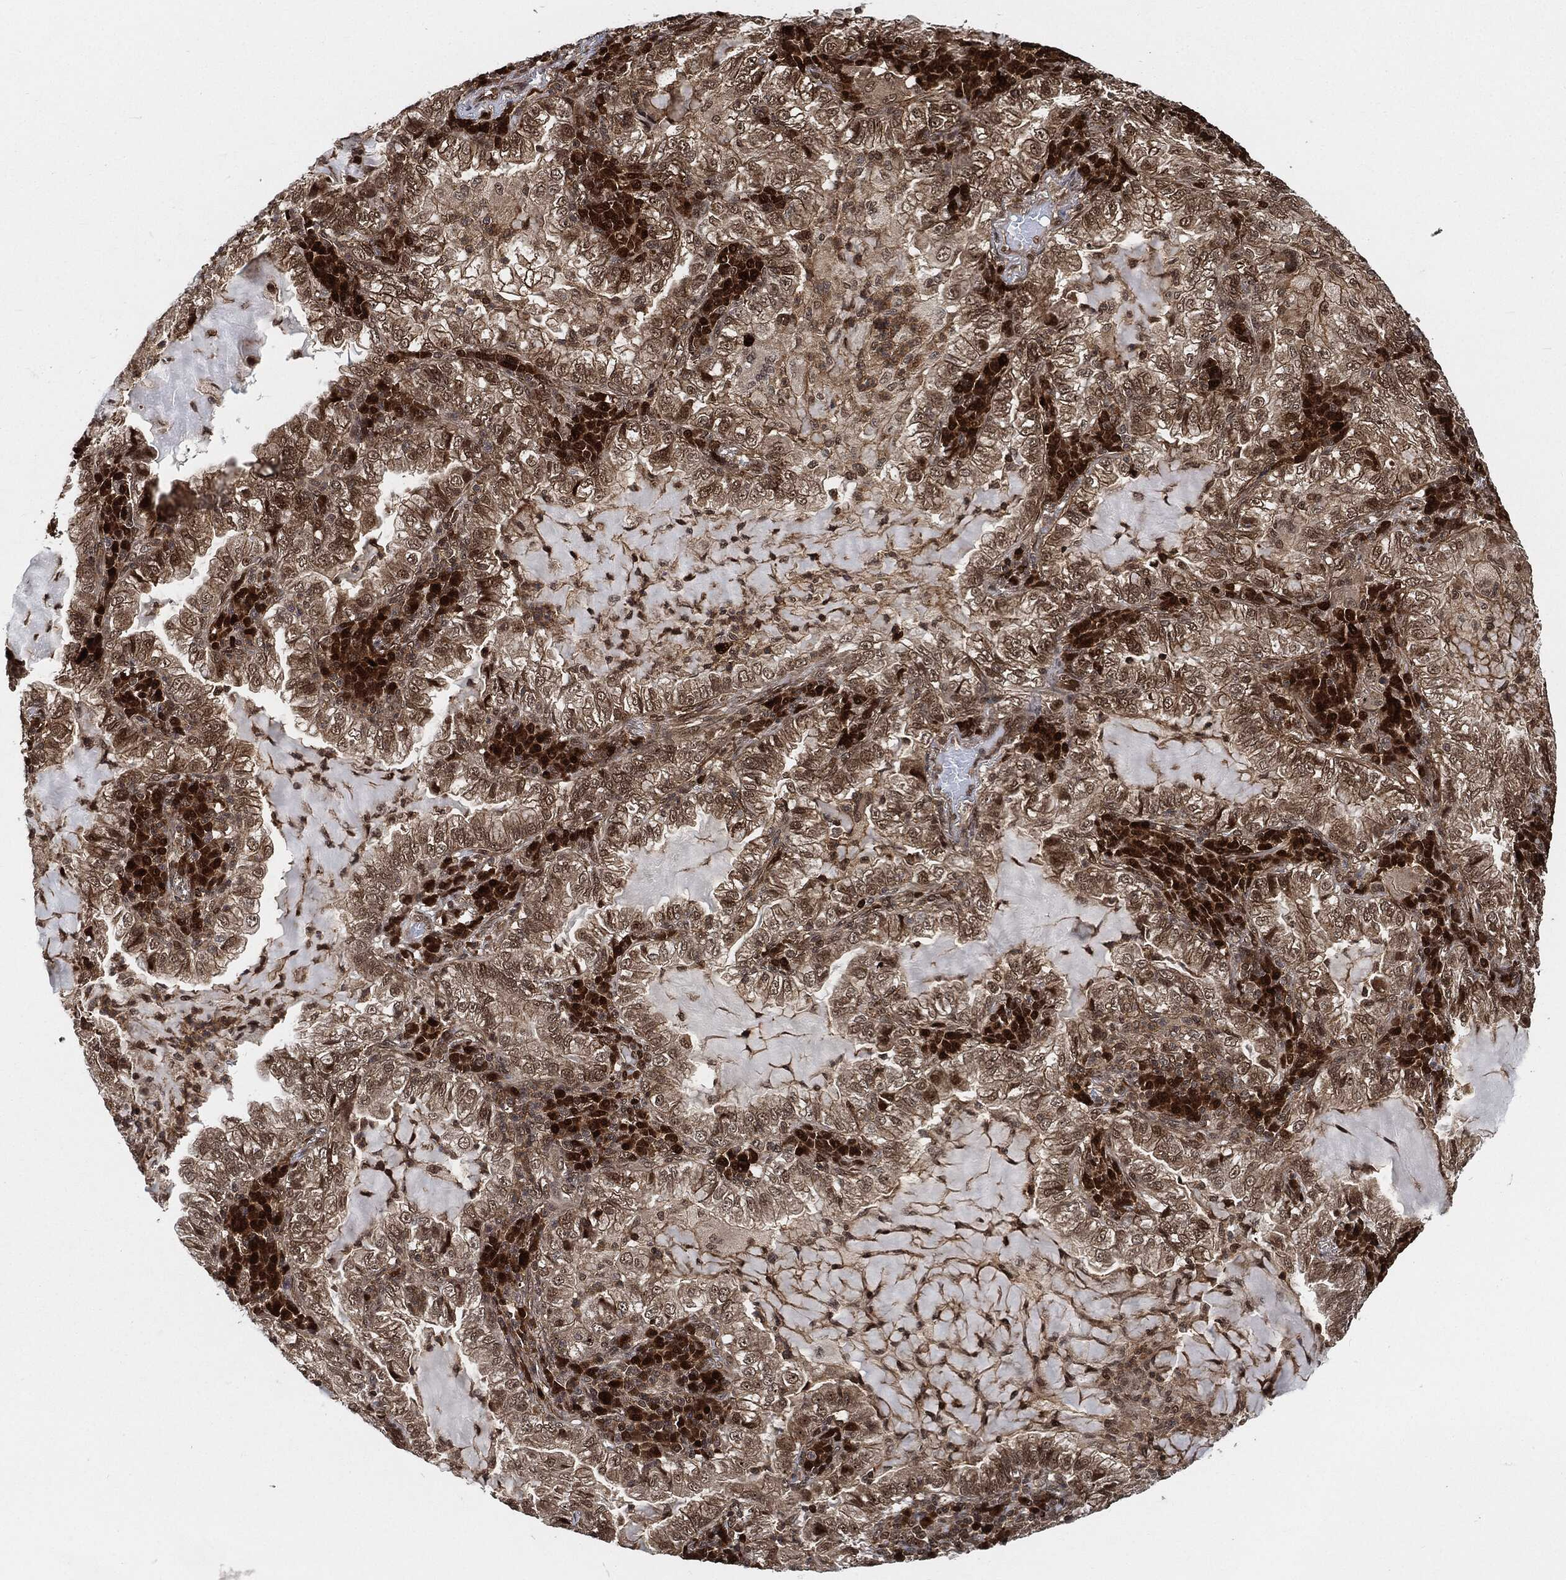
{"staining": {"intensity": "weak", "quantity": "<25%", "location": "cytoplasmic/membranous,nuclear"}, "tissue": "lung cancer", "cell_type": "Tumor cells", "image_type": "cancer", "snomed": [{"axis": "morphology", "description": "Adenocarcinoma, NOS"}, {"axis": "topography", "description": "Lung"}], "caption": "Immunohistochemical staining of lung cancer (adenocarcinoma) exhibits no significant positivity in tumor cells.", "gene": "CUTA", "patient": {"sex": "female", "age": 73}}